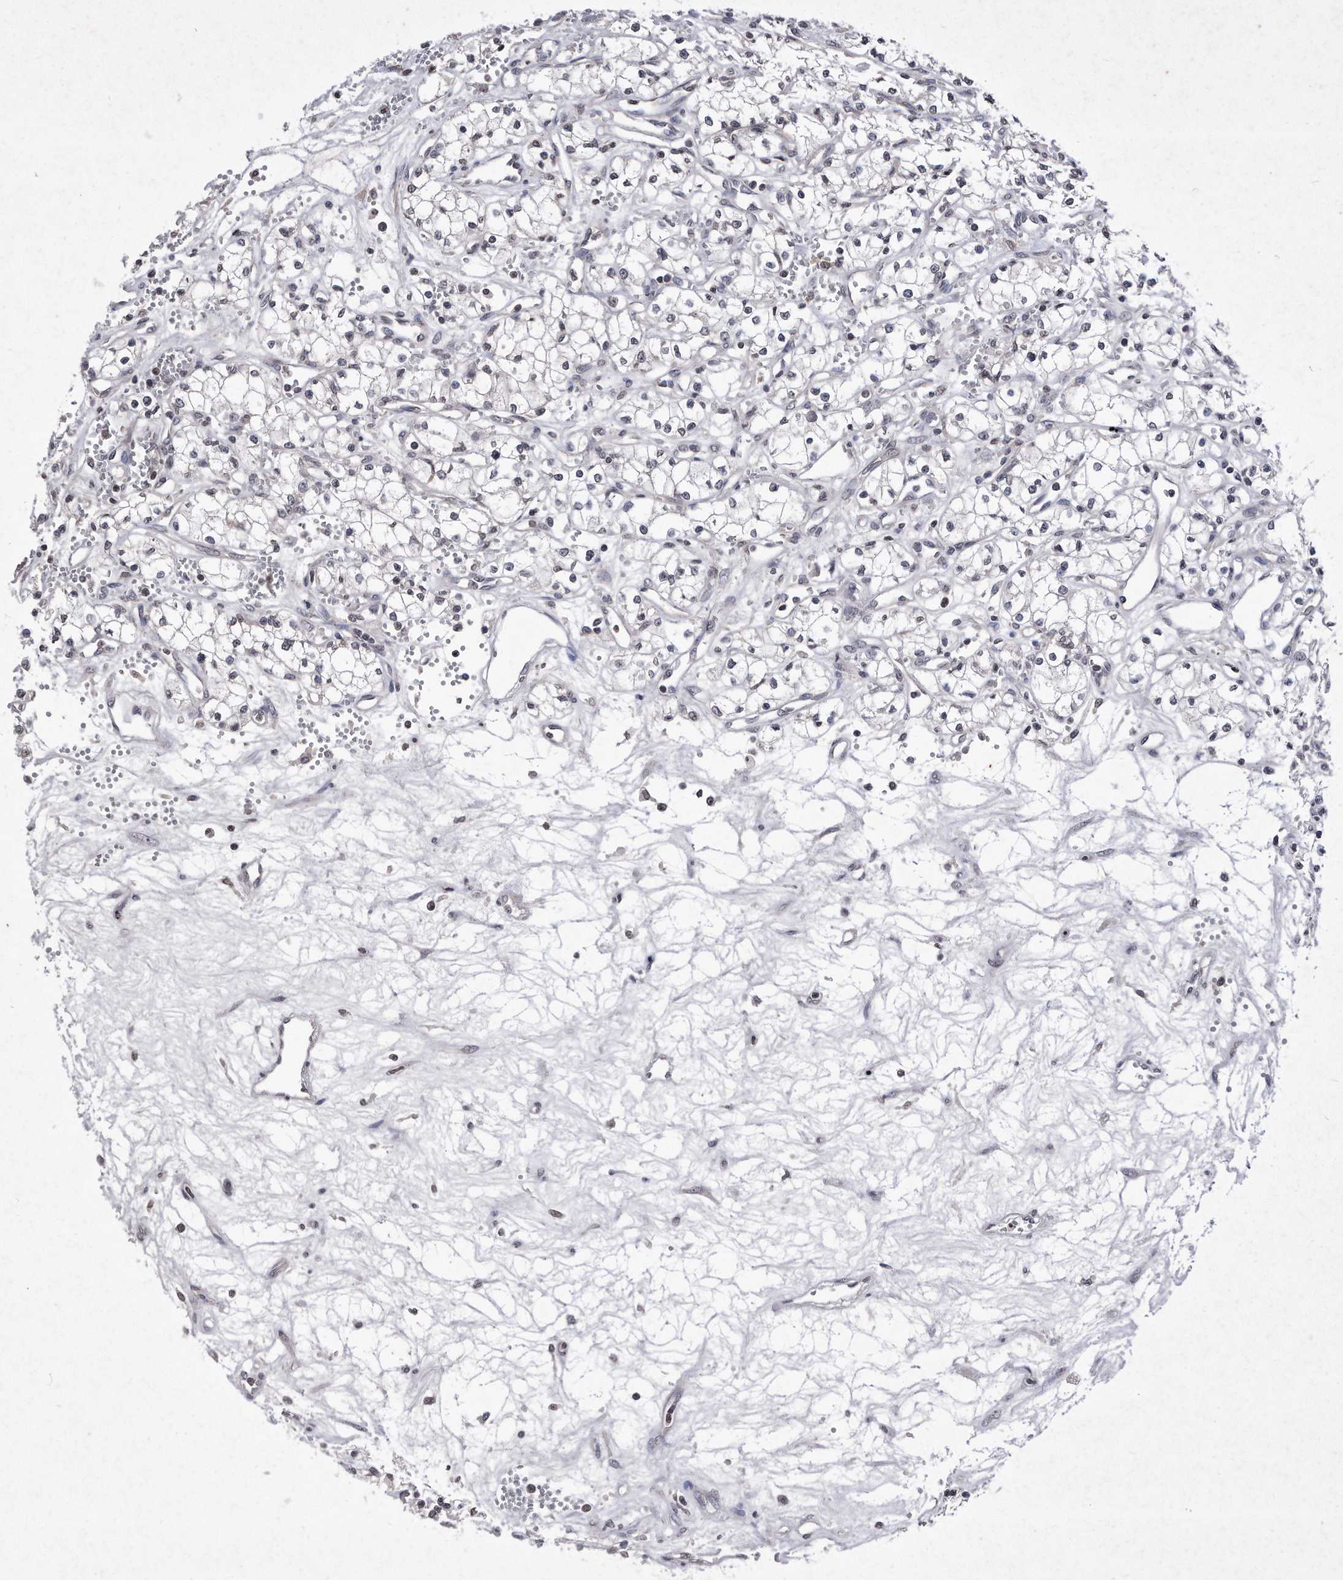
{"staining": {"intensity": "negative", "quantity": "none", "location": "none"}, "tissue": "renal cancer", "cell_type": "Tumor cells", "image_type": "cancer", "snomed": [{"axis": "morphology", "description": "Adenocarcinoma, NOS"}, {"axis": "topography", "description": "Kidney"}], "caption": "IHC of human renal cancer (adenocarcinoma) exhibits no positivity in tumor cells. The staining was performed using DAB to visualize the protein expression in brown, while the nuclei were stained in blue with hematoxylin (Magnification: 20x).", "gene": "DAB1", "patient": {"sex": "male", "age": 59}}